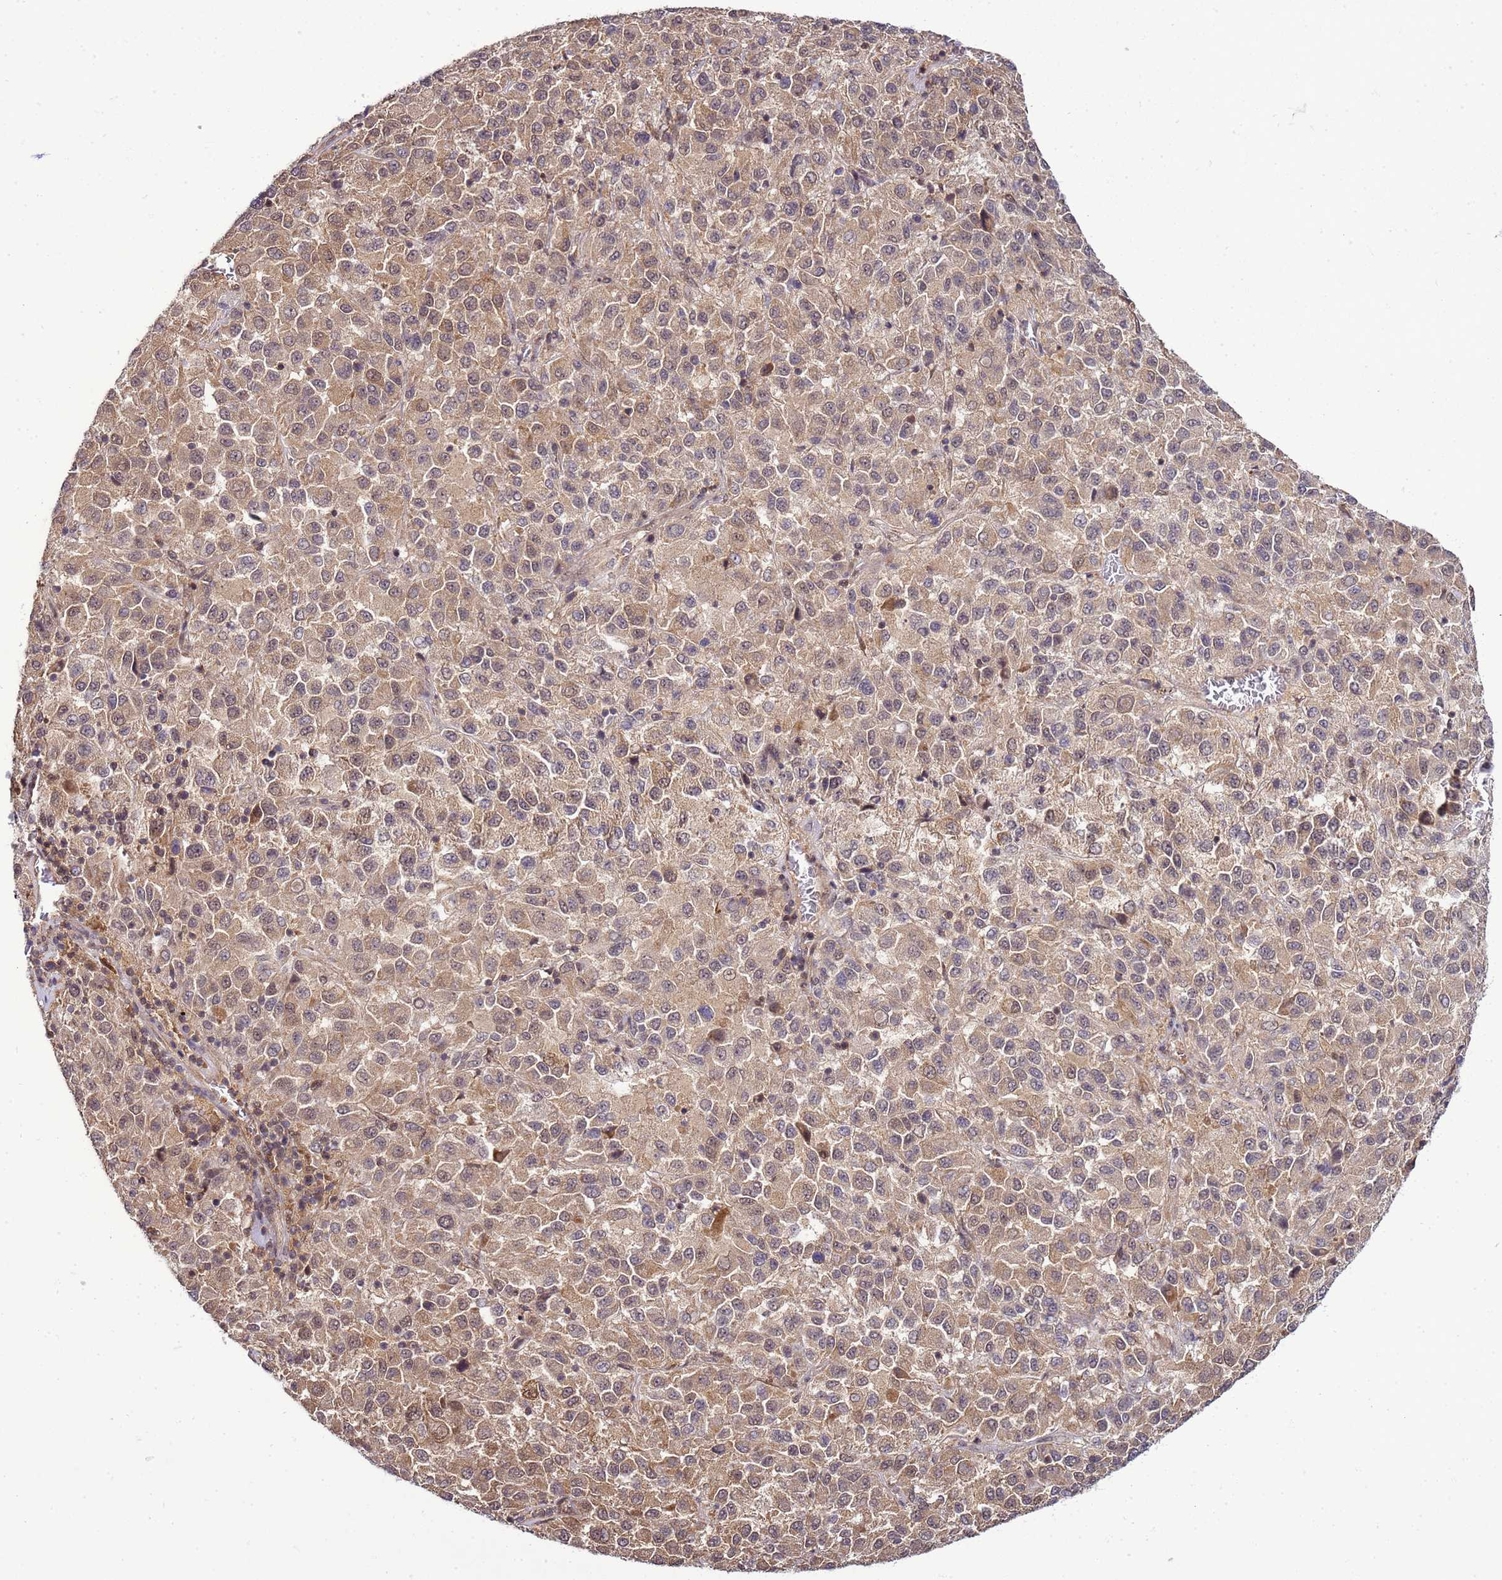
{"staining": {"intensity": "weak", "quantity": "25%-75%", "location": "nuclear"}, "tissue": "melanoma", "cell_type": "Tumor cells", "image_type": "cancer", "snomed": [{"axis": "morphology", "description": "Malignant melanoma, Metastatic site"}, {"axis": "topography", "description": "Lung"}], "caption": "Brown immunohistochemical staining in human melanoma shows weak nuclear expression in about 25%-75% of tumor cells.", "gene": "GEN1", "patient": {"sex": "male", "age": 64}}